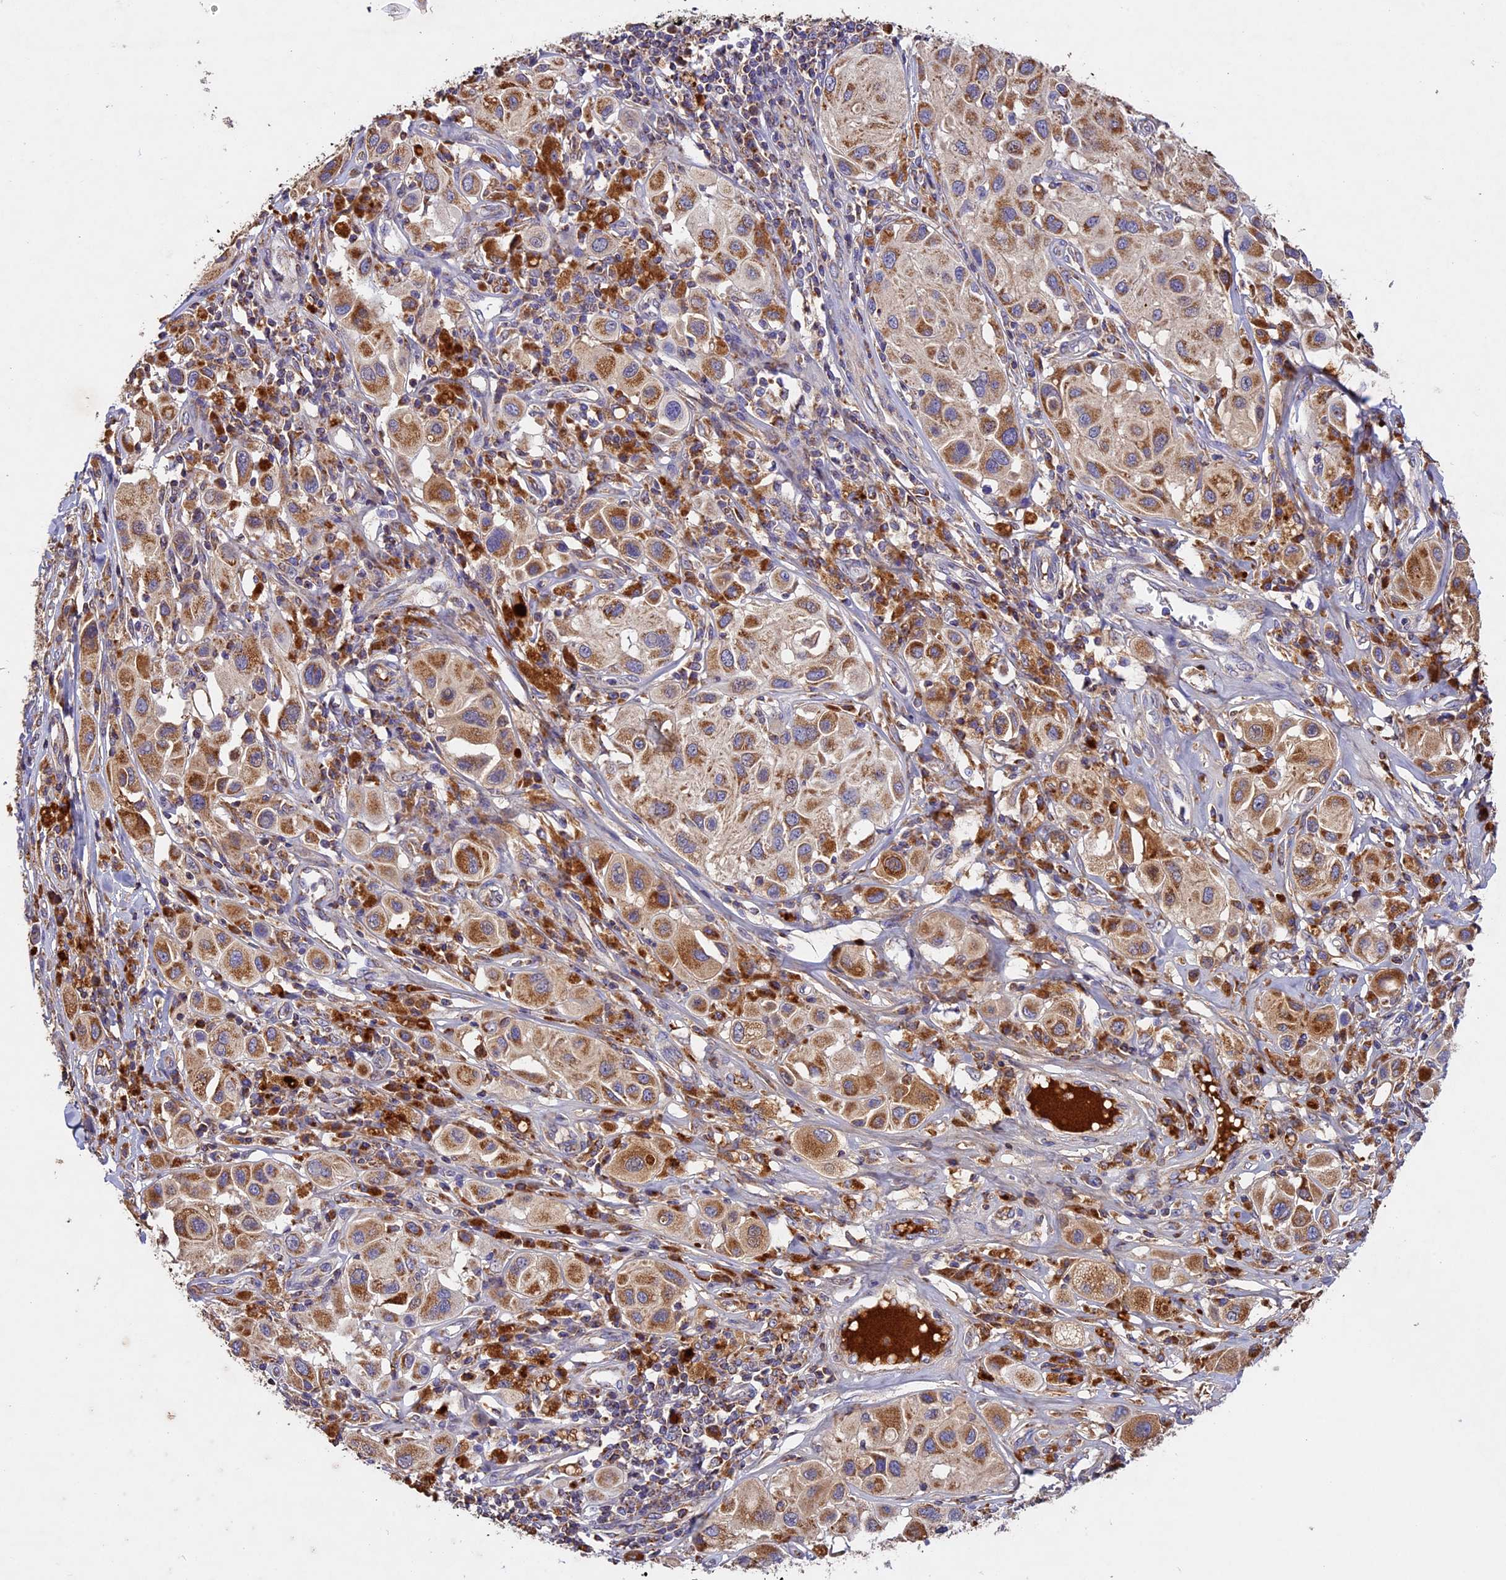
{"staining": {"intensity": "moderate", "quantity": ">75%", "location": "cytoplasmic/membranous"}, "tissue": "melanoma", "cell_type": "Tumor cells", "image_type": "cancer", "snomed": [{"axis": "morphology", "description": "Malignant melanoma, Metastatic site"}, {"axis": "topography", "description": "Skin"}], "caption": "Protein expression analysis of malignant melanoma (metastatic site) exhibits moderate cytoplasmic/membranous staining in about >75% of tumor cells.", "gene": "OCEL1", "patient": {"sex": "male", "age": 41}}